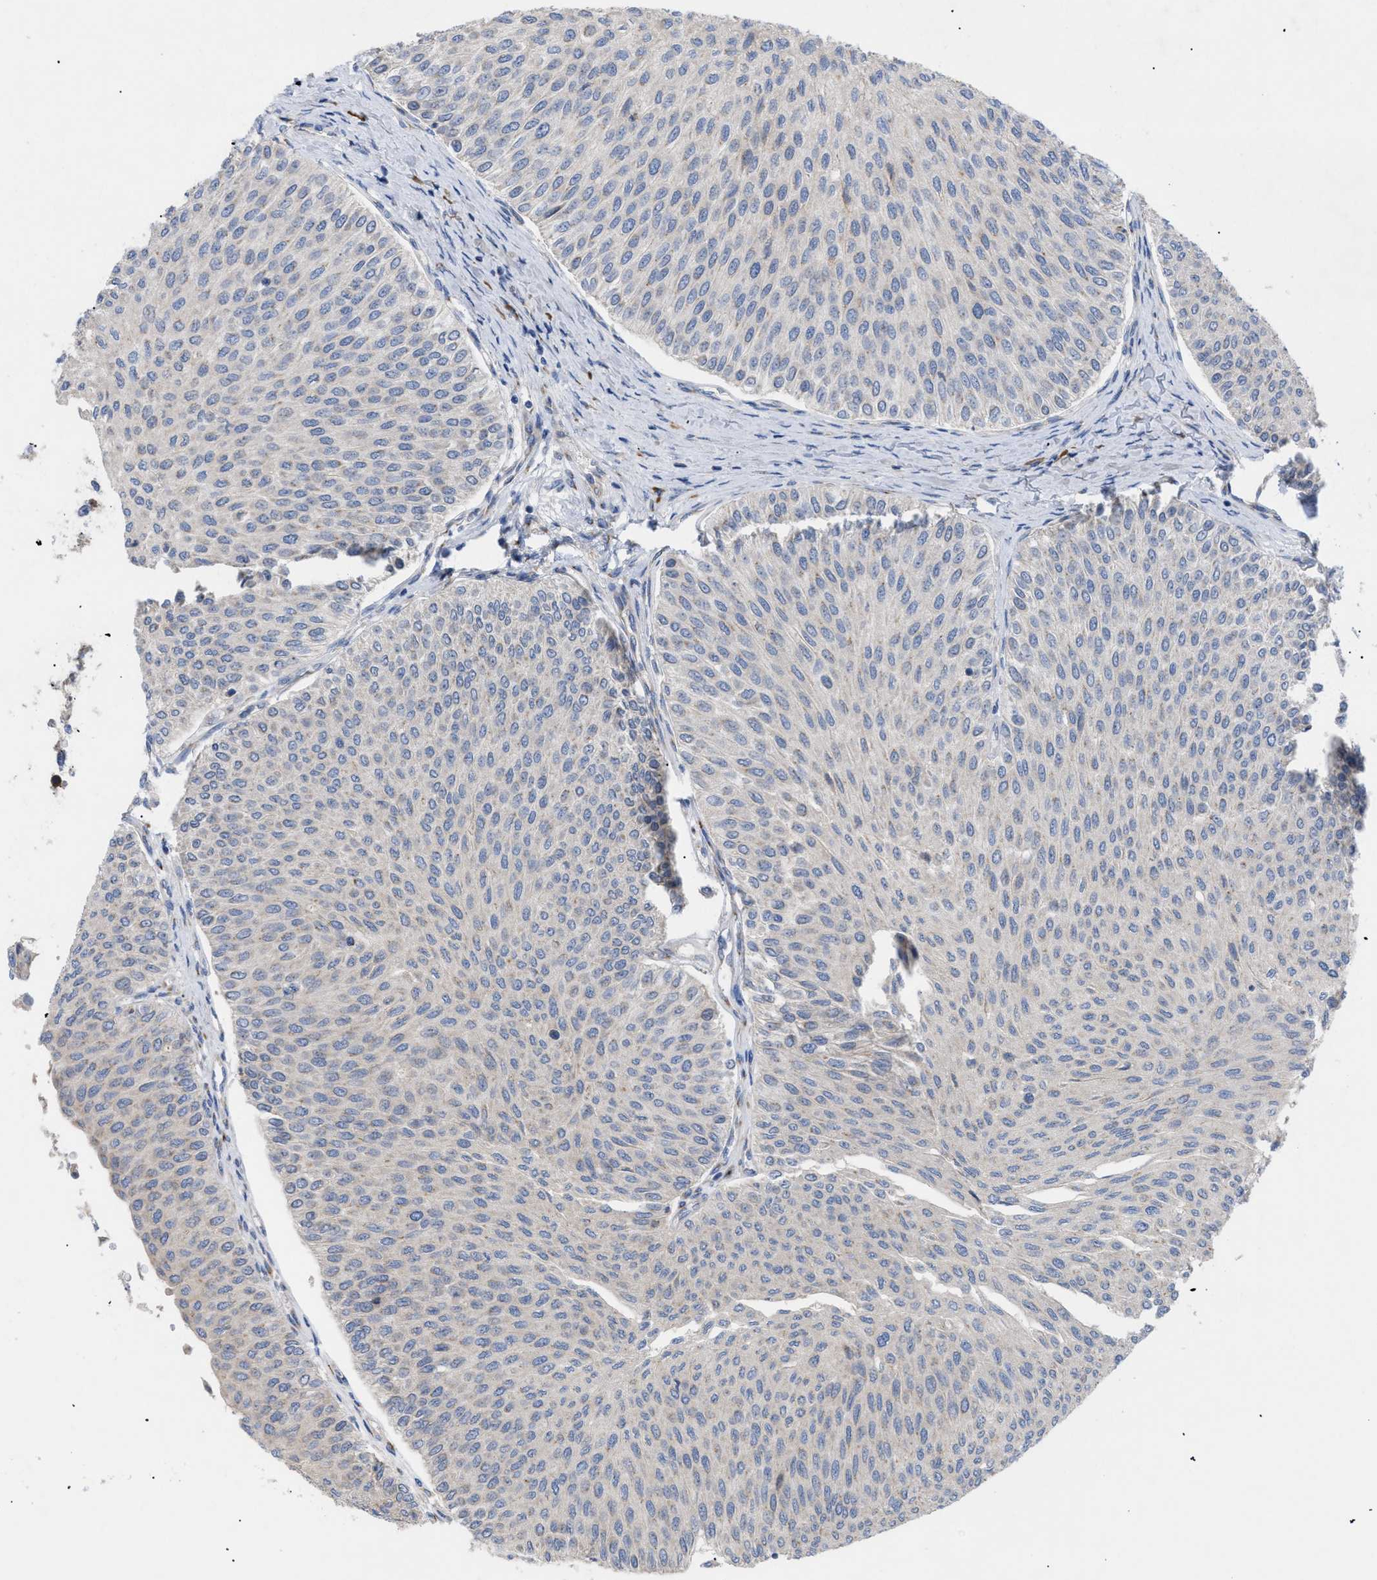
{"staining": {"intensity": "negative", "quantity": "none", "location": "none"}, "tissue": "urothelial cancer", "cell_type": "Tumor cells", "image_type": "cancer", "snomed": [{"axis": "morphology", "description": "Urothelial carcinoma, Low grade"}, {"axis": "topography", "description": "Urinary bladder"}], "caption": "Low-grade urothelial carcinoma stained for a protein using immunohistochemistry exhibits no staining tumor cells.", "gene": "SLC50A1", "patient": {"sex": "male", "age": 78}}